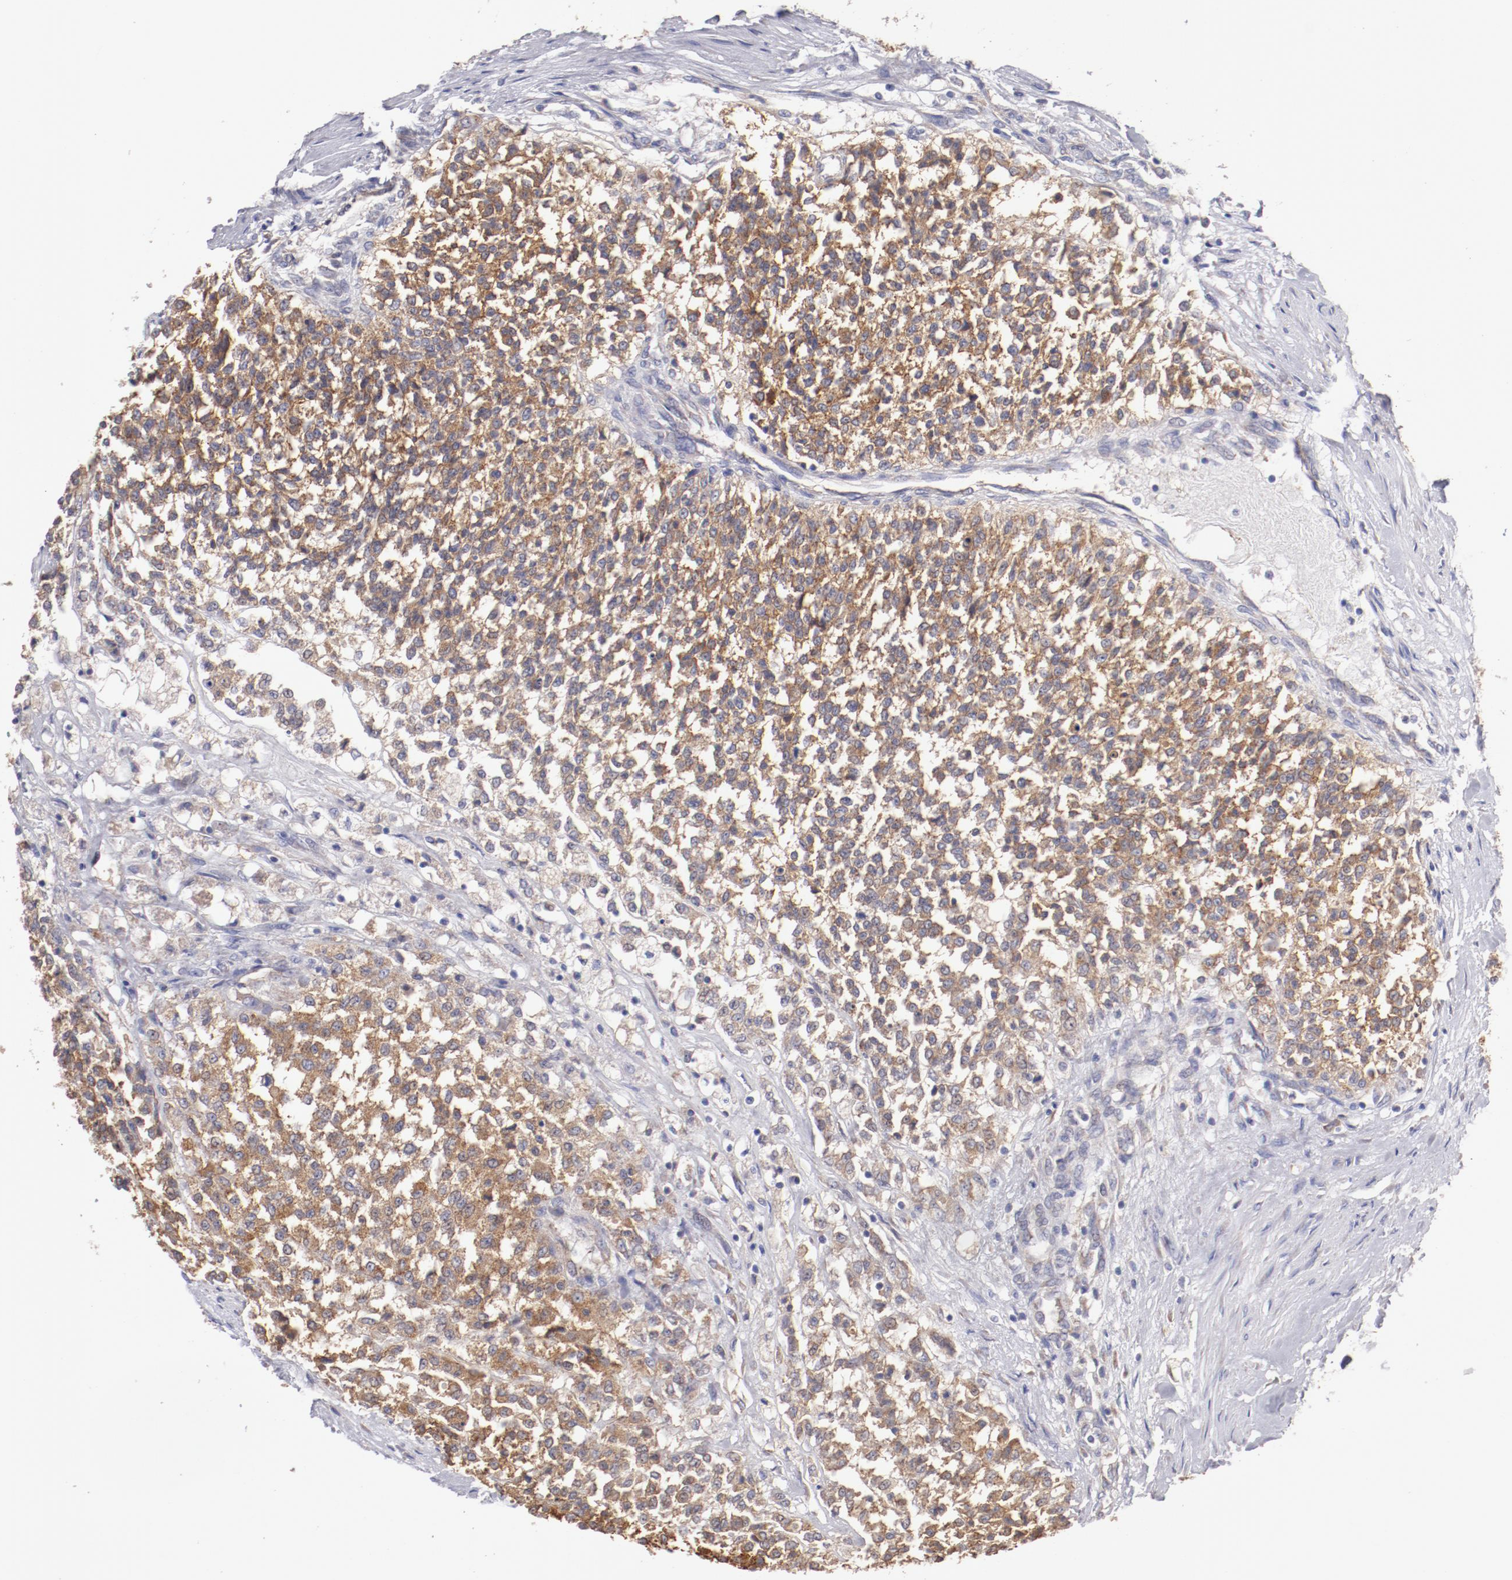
{"staining": {"intensity": "moderate", "quantity": ">75%", "location": "cytoplasmic/membranous"}, "tissue": "testis cancer", "cell_type": "Tumor cells", "image_type": "cancer", "snomed": [{"axis": "morphology", "description": "Seminoma, NOS"}, {"axis": "topography", "description": "Testis"}], "caption": "A photomicrograph showing moderate cytoplasmic/membranous positivity in approximately >75% of tumor cells in testis seminoma, as visualized by brown immunohistochemical staining.", "gene": "ENTPD5", "patient": {"sex": "male", "age": 59}}